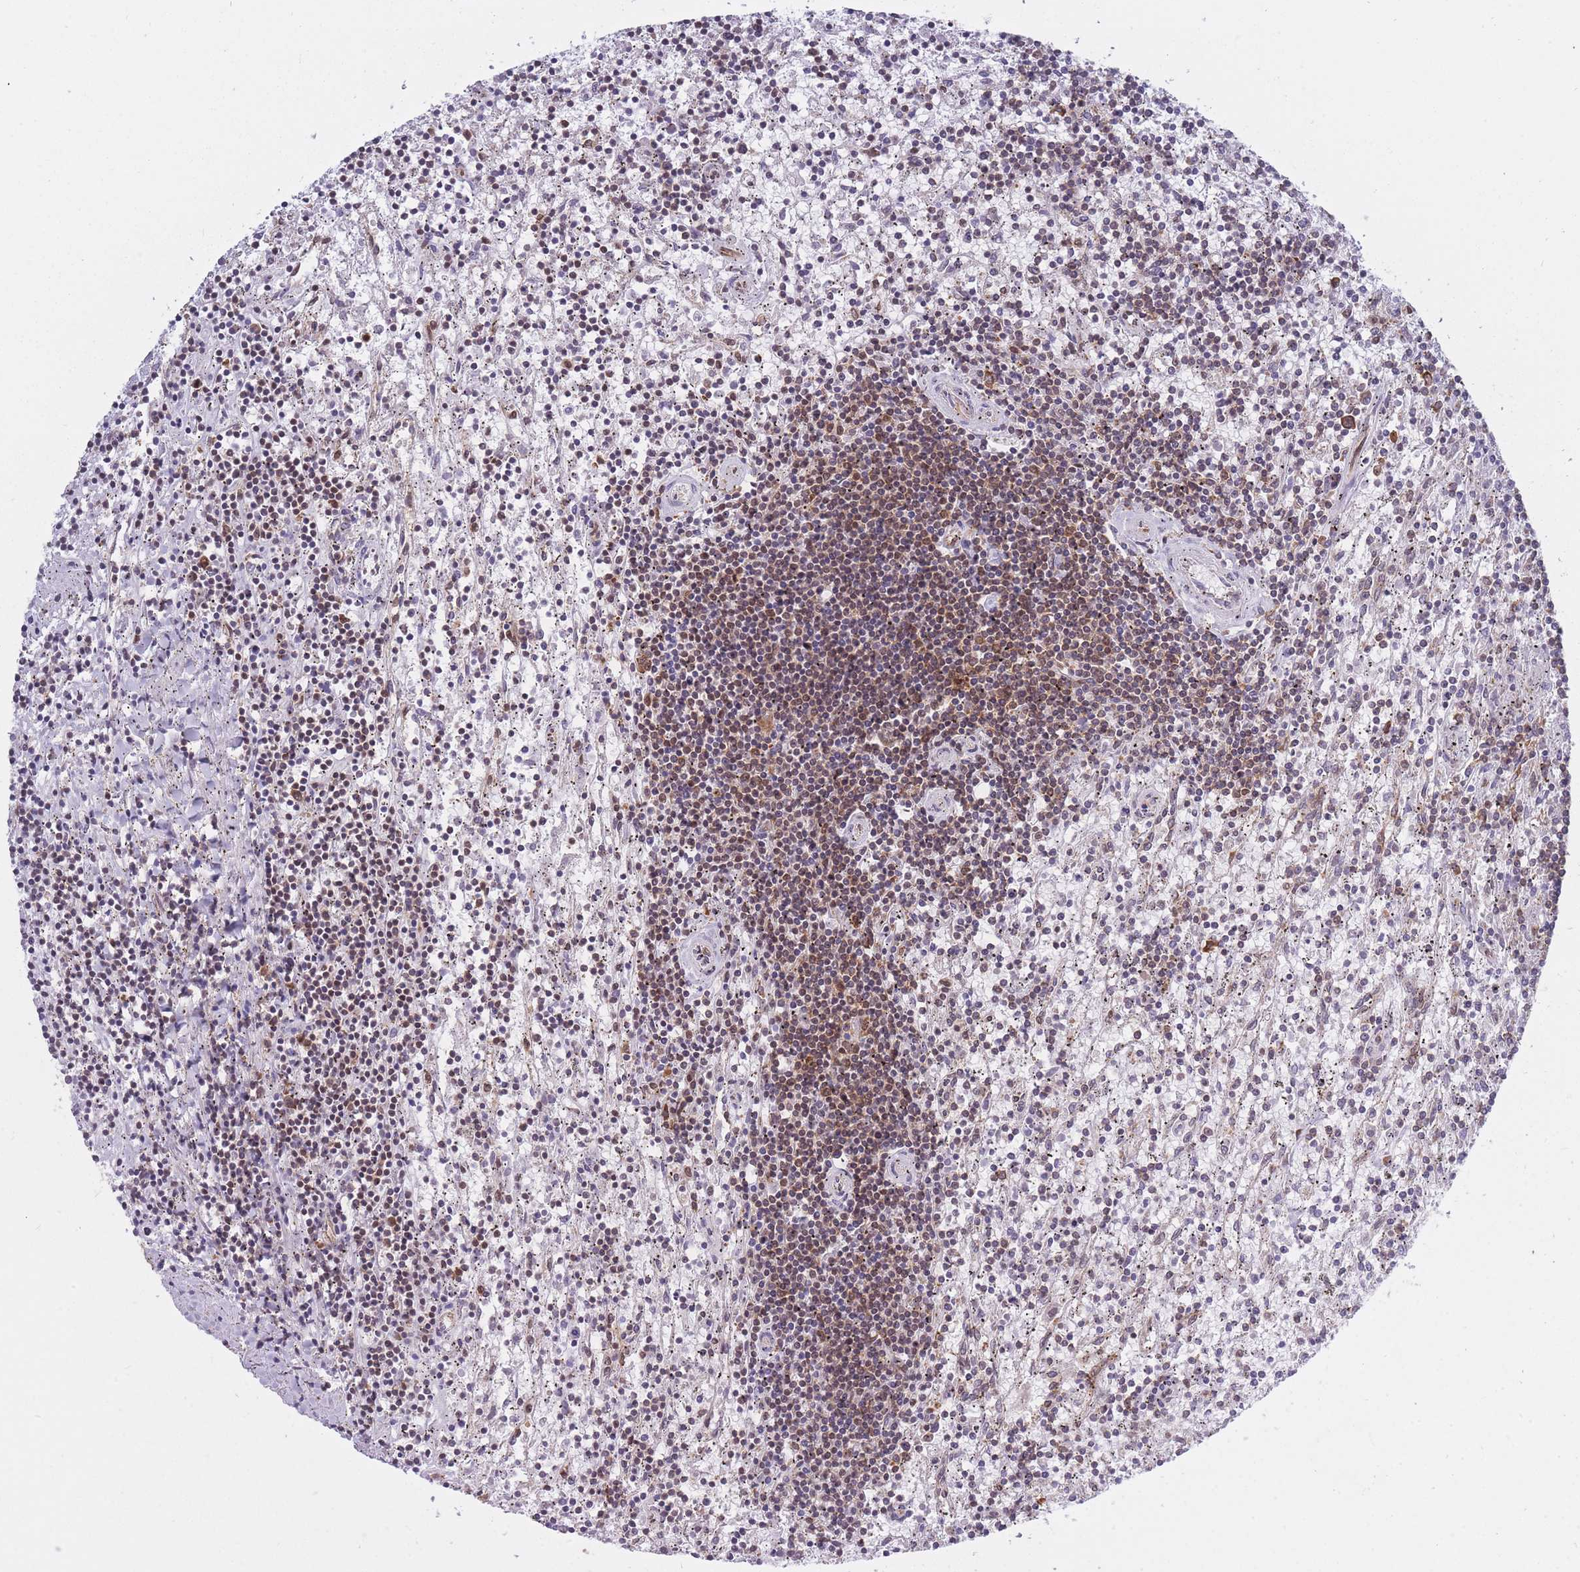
{"staining": {"intensity": "moderate", "quantity": ">75%", "location": "cytoplasmic/membranous"}, "tissue": "lymphoma", "cell_type": "Tumor cells", "image_type": "cancer", "snomed": [{"axis": "morphology", "description": "Malignant lymphoma, non-Hodgkin's type, Low grade"}, {"axis": "topography", "description": "Spleen"}], "caption": "High-power microscopy captured an immunohistochemistry (IHC) photomicrograph of low-grade malignant lymphoma, non-Hodgkin's type, revealing moderate cytoplasmic/membranous staining in about >75% of tumor cells.", "gene": "CCDC124", "patient": {"sex": "male", "age": 76}}